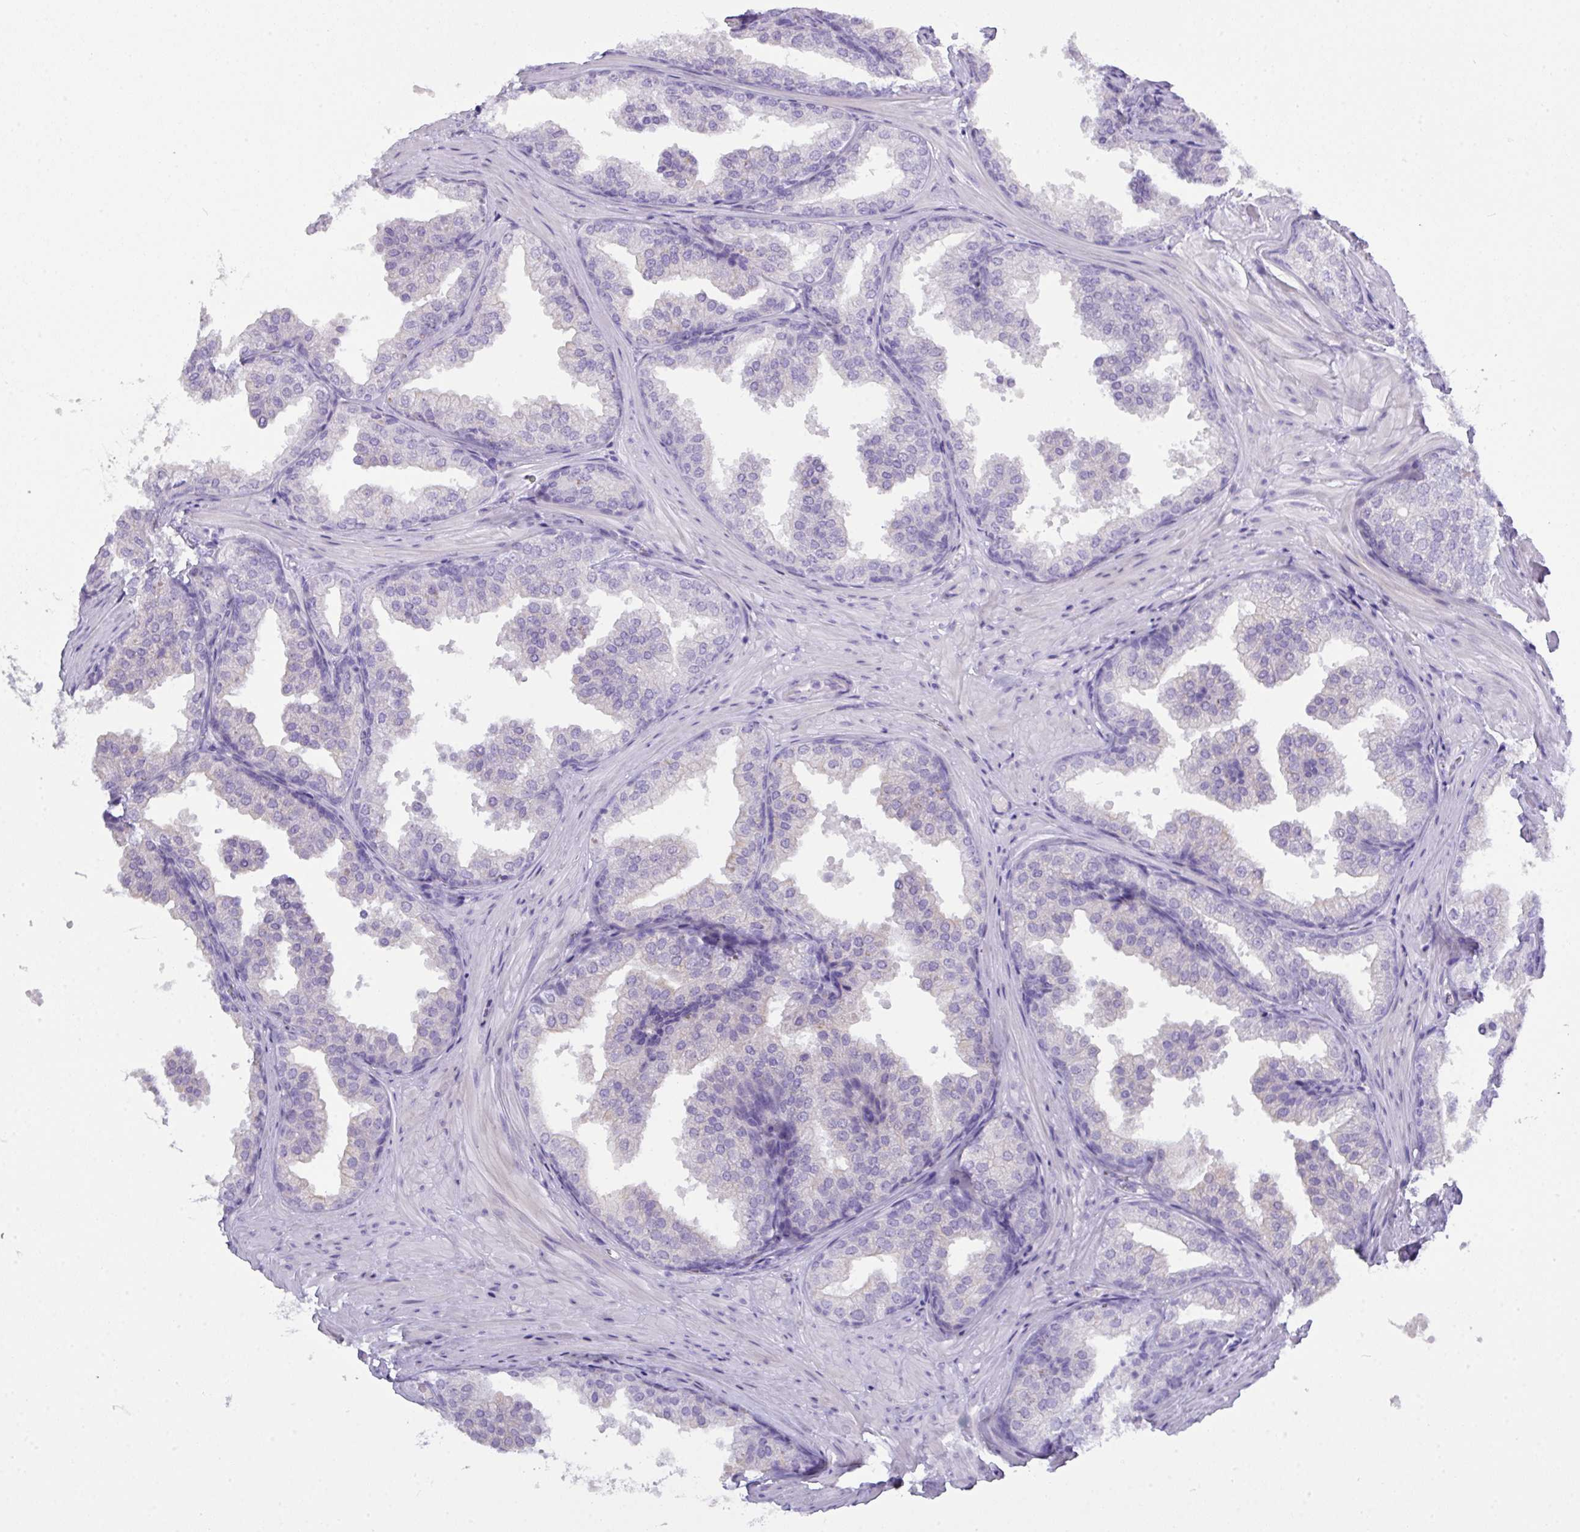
{"staining": {"intensity": "negative", "quantity": "none", "location": "none"}, "tissue": "prostate", "cell_type": "Glandular cells", "image_type": "normal", "snomed": [{"axis": "morphology", "description": "Normal tissue, NOS"}, {"axis": "topography", "description": "Prostate"}], "caption": "IHC photomicrograph of unremarkable prostate: human prostate stained with DAB (3,3'-diaminobenzidine) reveals no significant protein expression in glandular cells.", "gene": "MRM2", "patient": {"sex": "male", "age": 37}}